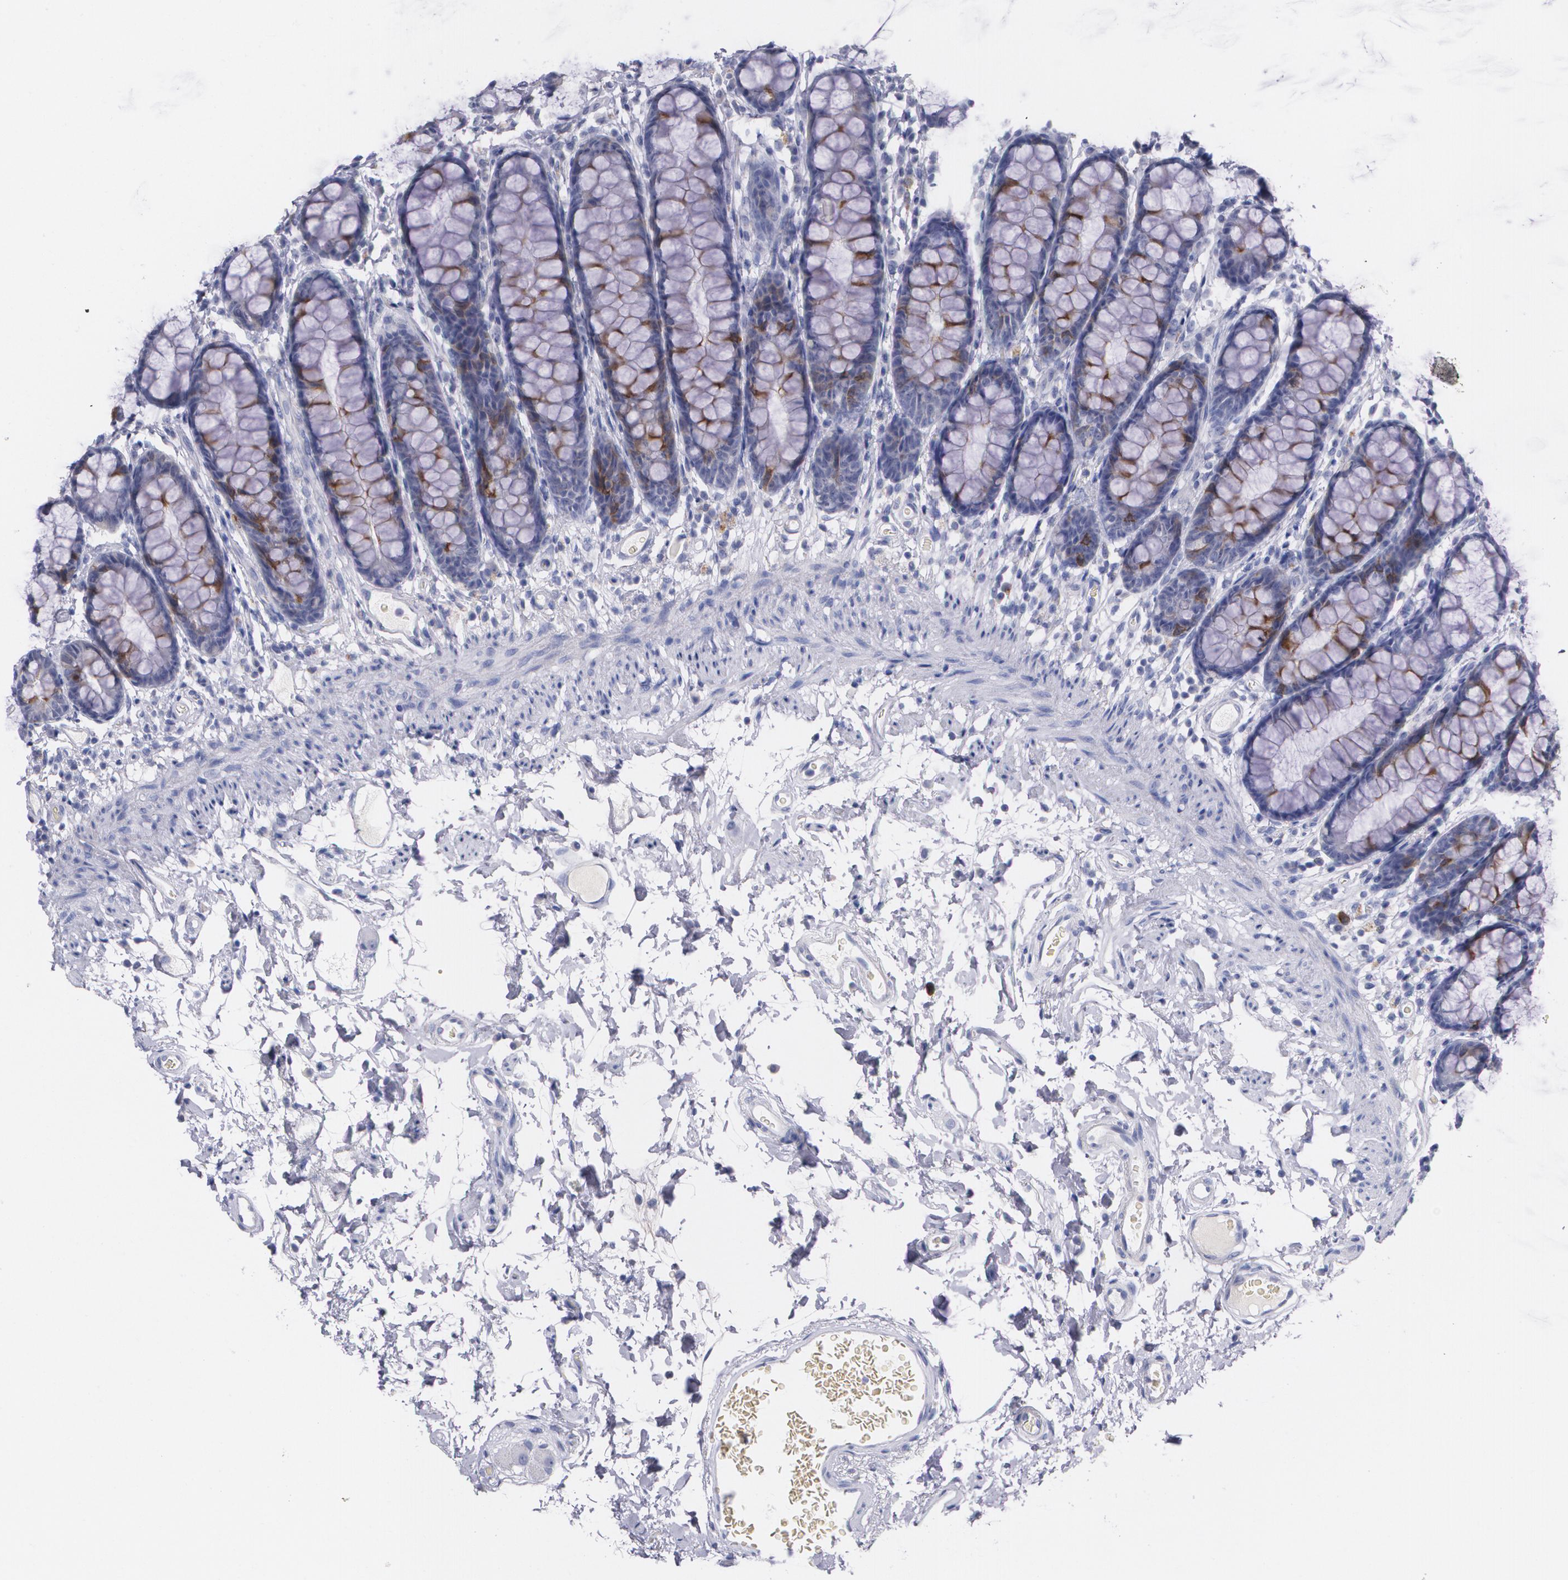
{"staining": {"intensity": "strong", "quantity": "<25%", "location": "cytoplasmic/membranous"}, "tissue": "rectum", "cell_type": "Glandular cells", "image_type": "normal", "snomed": [{"axis": "morphology", "description": "Normal tissue, NOS"}, {"axis": "topography", "description": "Rectum"}], "caption": "The micrograph shows immunohistochemical staining of benign rectum. There is strong cytoplasmic/membranous positivity is identified in approximately <25% of glandular cells. Nuclei are stained in blue.", "gene": "HMMR", "patient": {"sex": "male", "age": 92}}